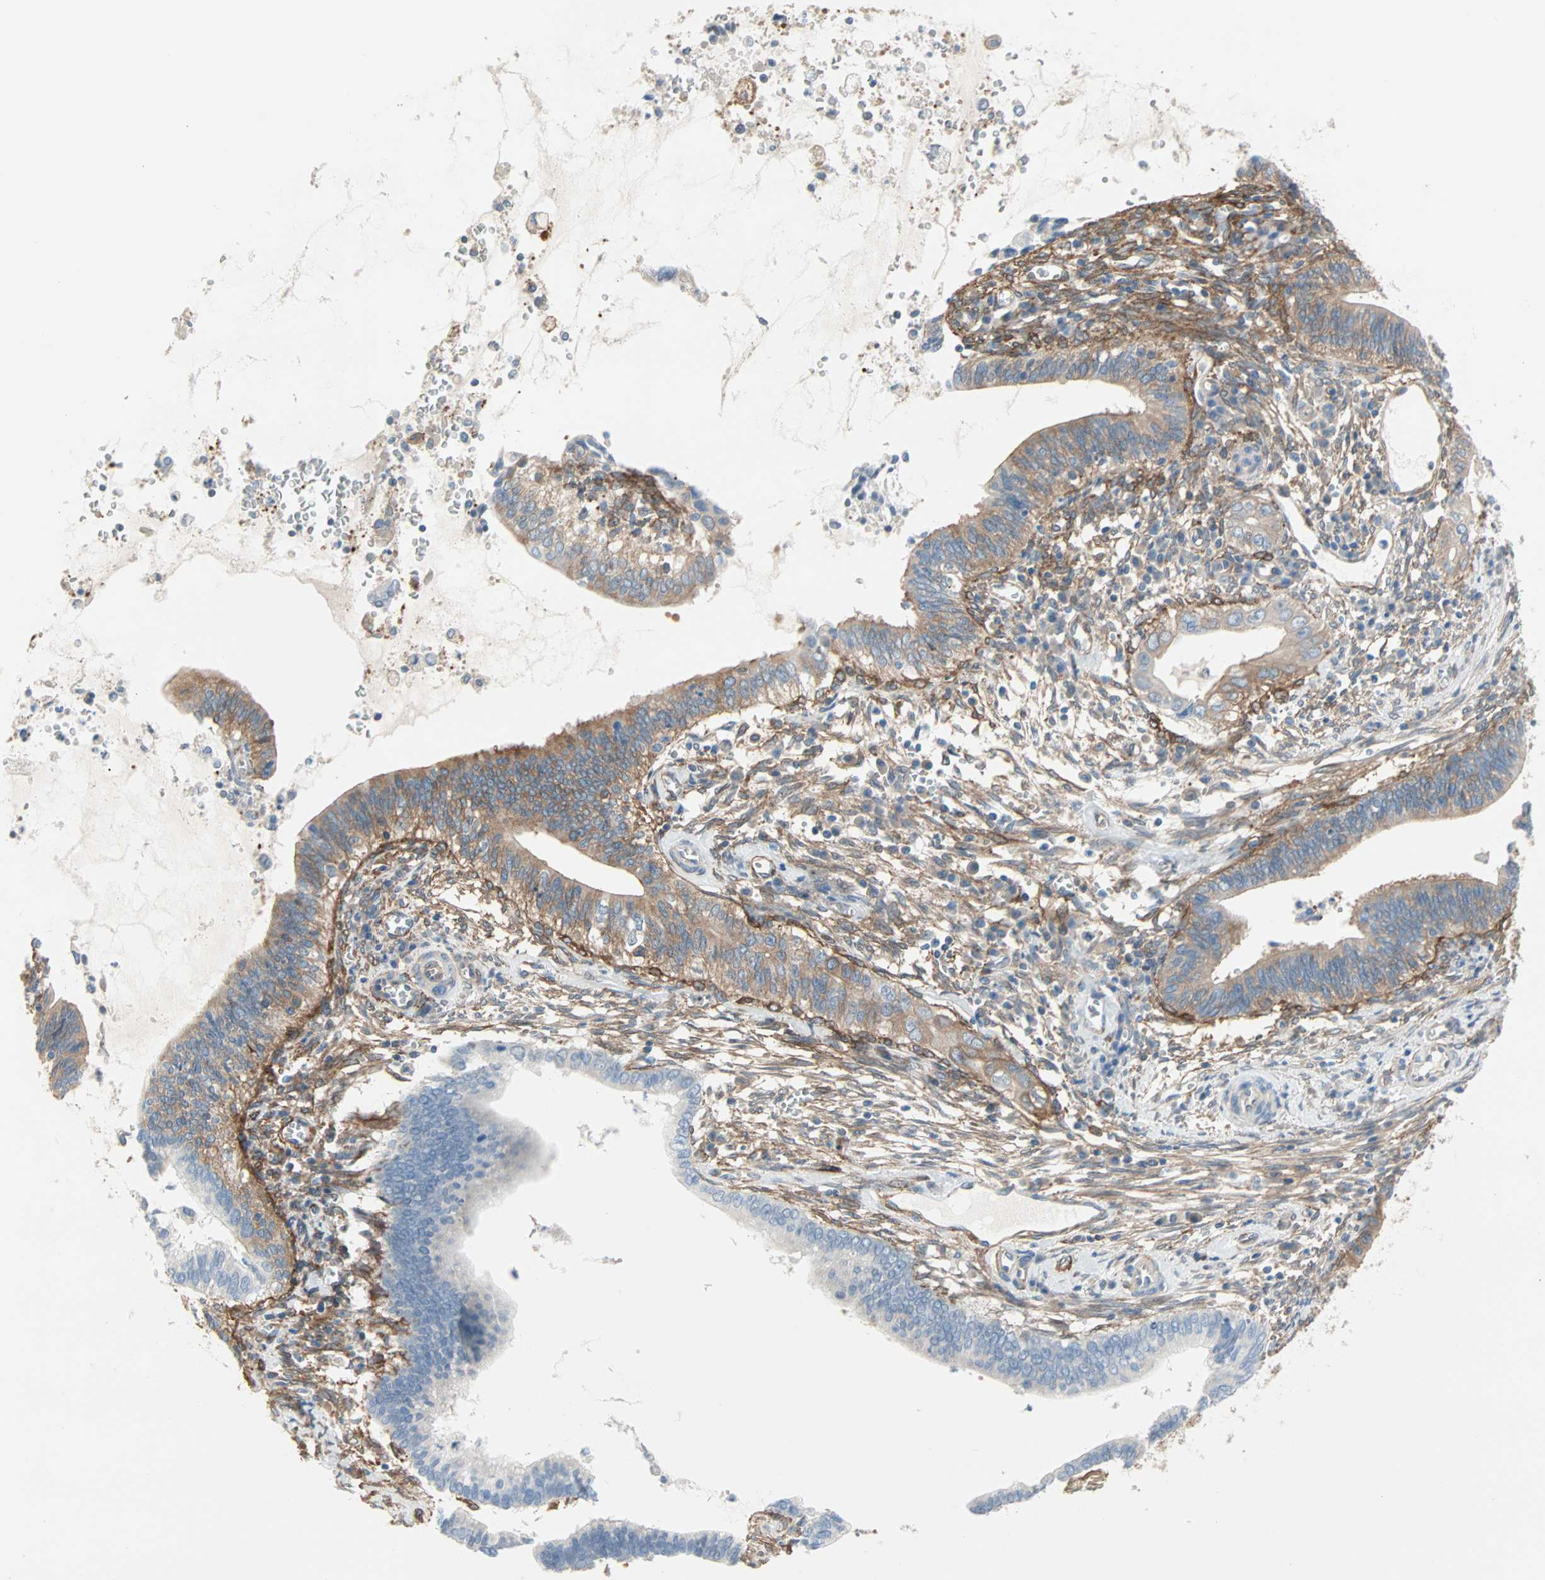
{"staining": {"intensity": "moderate", "quantity": "25%-75%", "location": "cytoplasmic/membranous"}, "tissue": "cervical cancer", "cell_type": "Tumor cells", "image_type": "cancer", "snomed": [{"axis": "morphology", "description": "Adenocarcinoma, NOS"}, {"axis": "topography", "description": "Cervix"}], "caption": "Tumor cells demonstrate medium levels of moderate cytoplasmic/membranous positivity in approximately 25%-75% of cells in cervical cancer (adenocarcinoma).", "gene": "EPB41L2", "patient": {"sex": "female", "age": 44}}